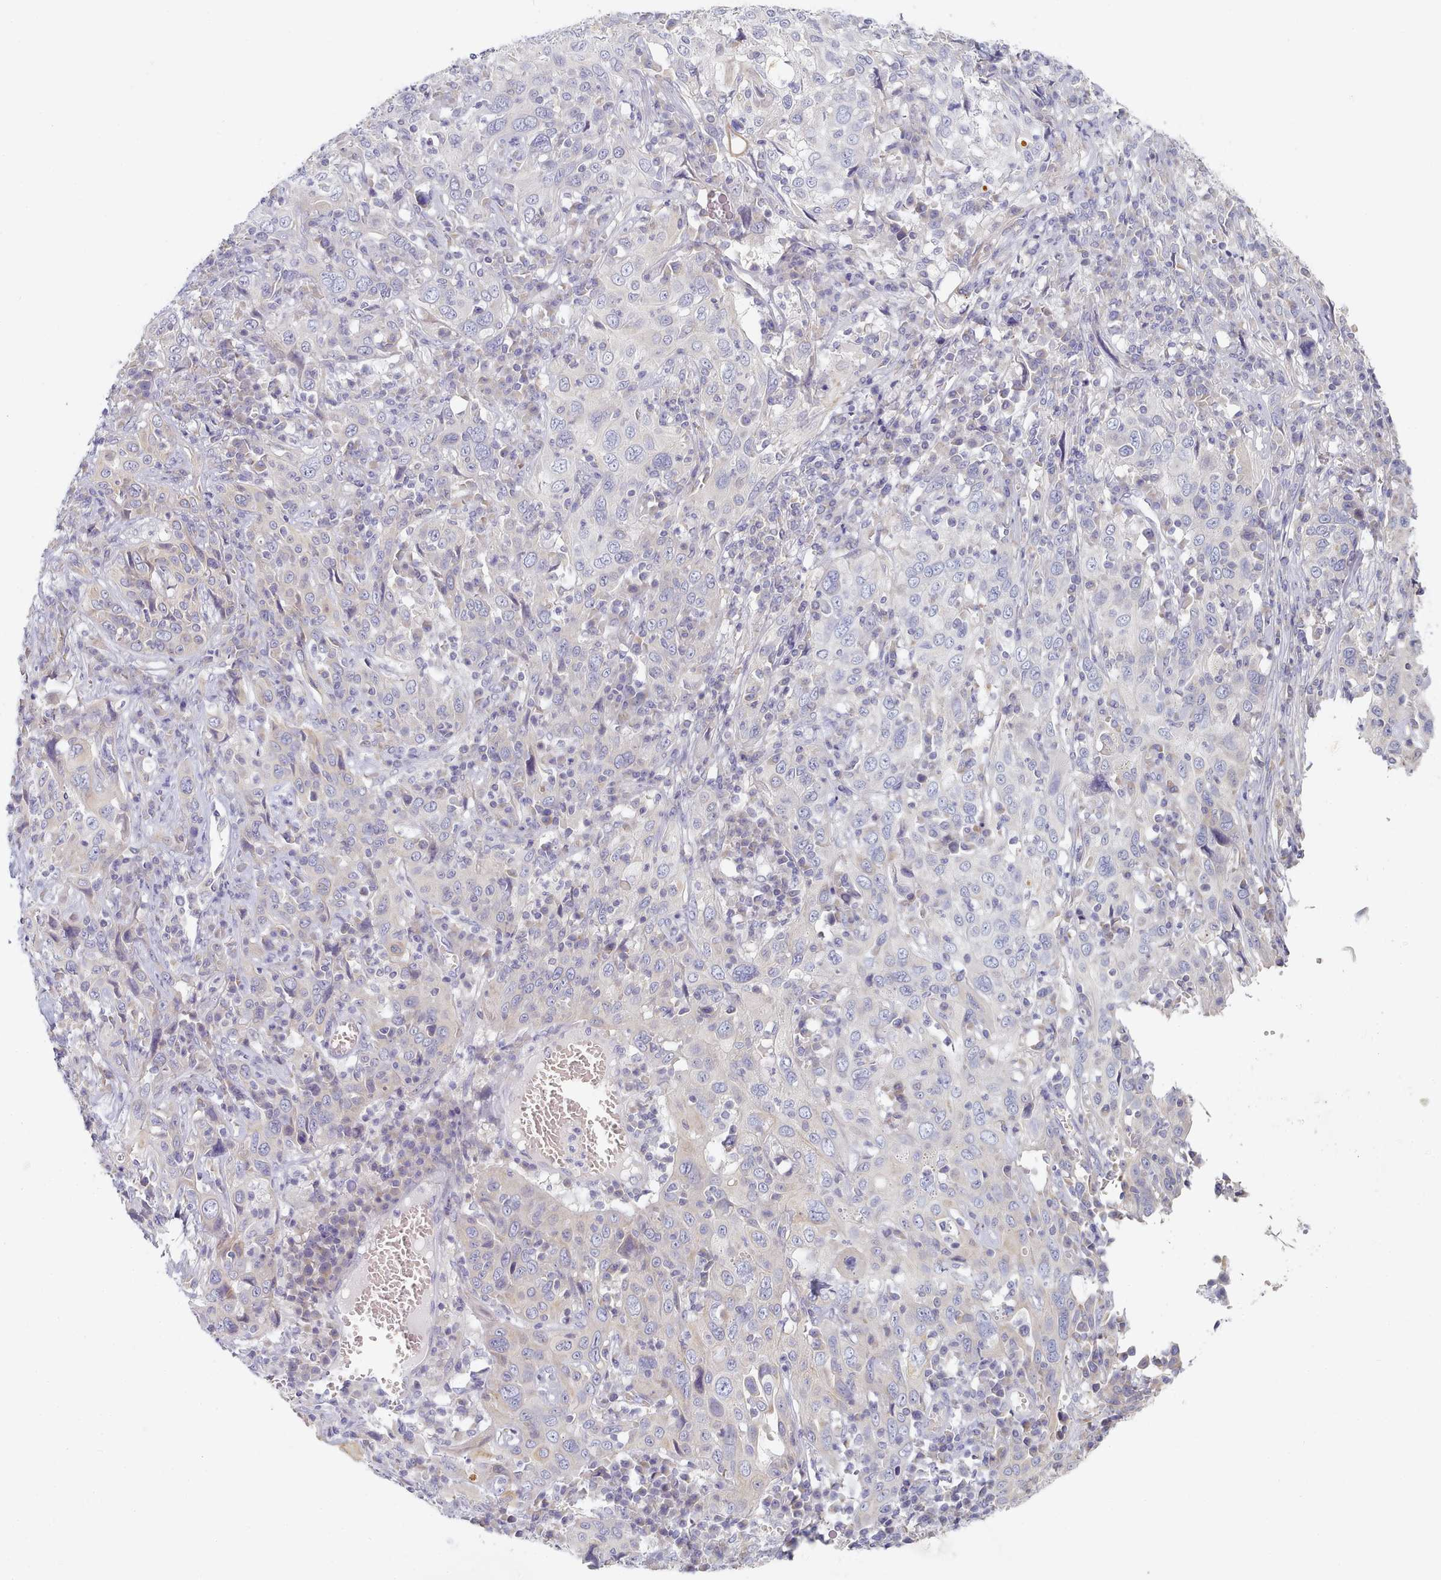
{"staining": {"intensity": "negative", "quantity": "none", "location": "none"}, "tissue": "cervical cancer", "cell_type": "Tumor cells", "image_type": "cancer", "snomed": [{"axis": "morphology", "description": "Squamous cell carcinoma, NOS"}, {"axis": "topography", "description": "Cervix"}], "caption": "The IHC histopathology image has no significant expression in tumor cells of cervical cancer tissue.", "gene": "TYW1B", "patient": {"sex": "female", "age": 46}}